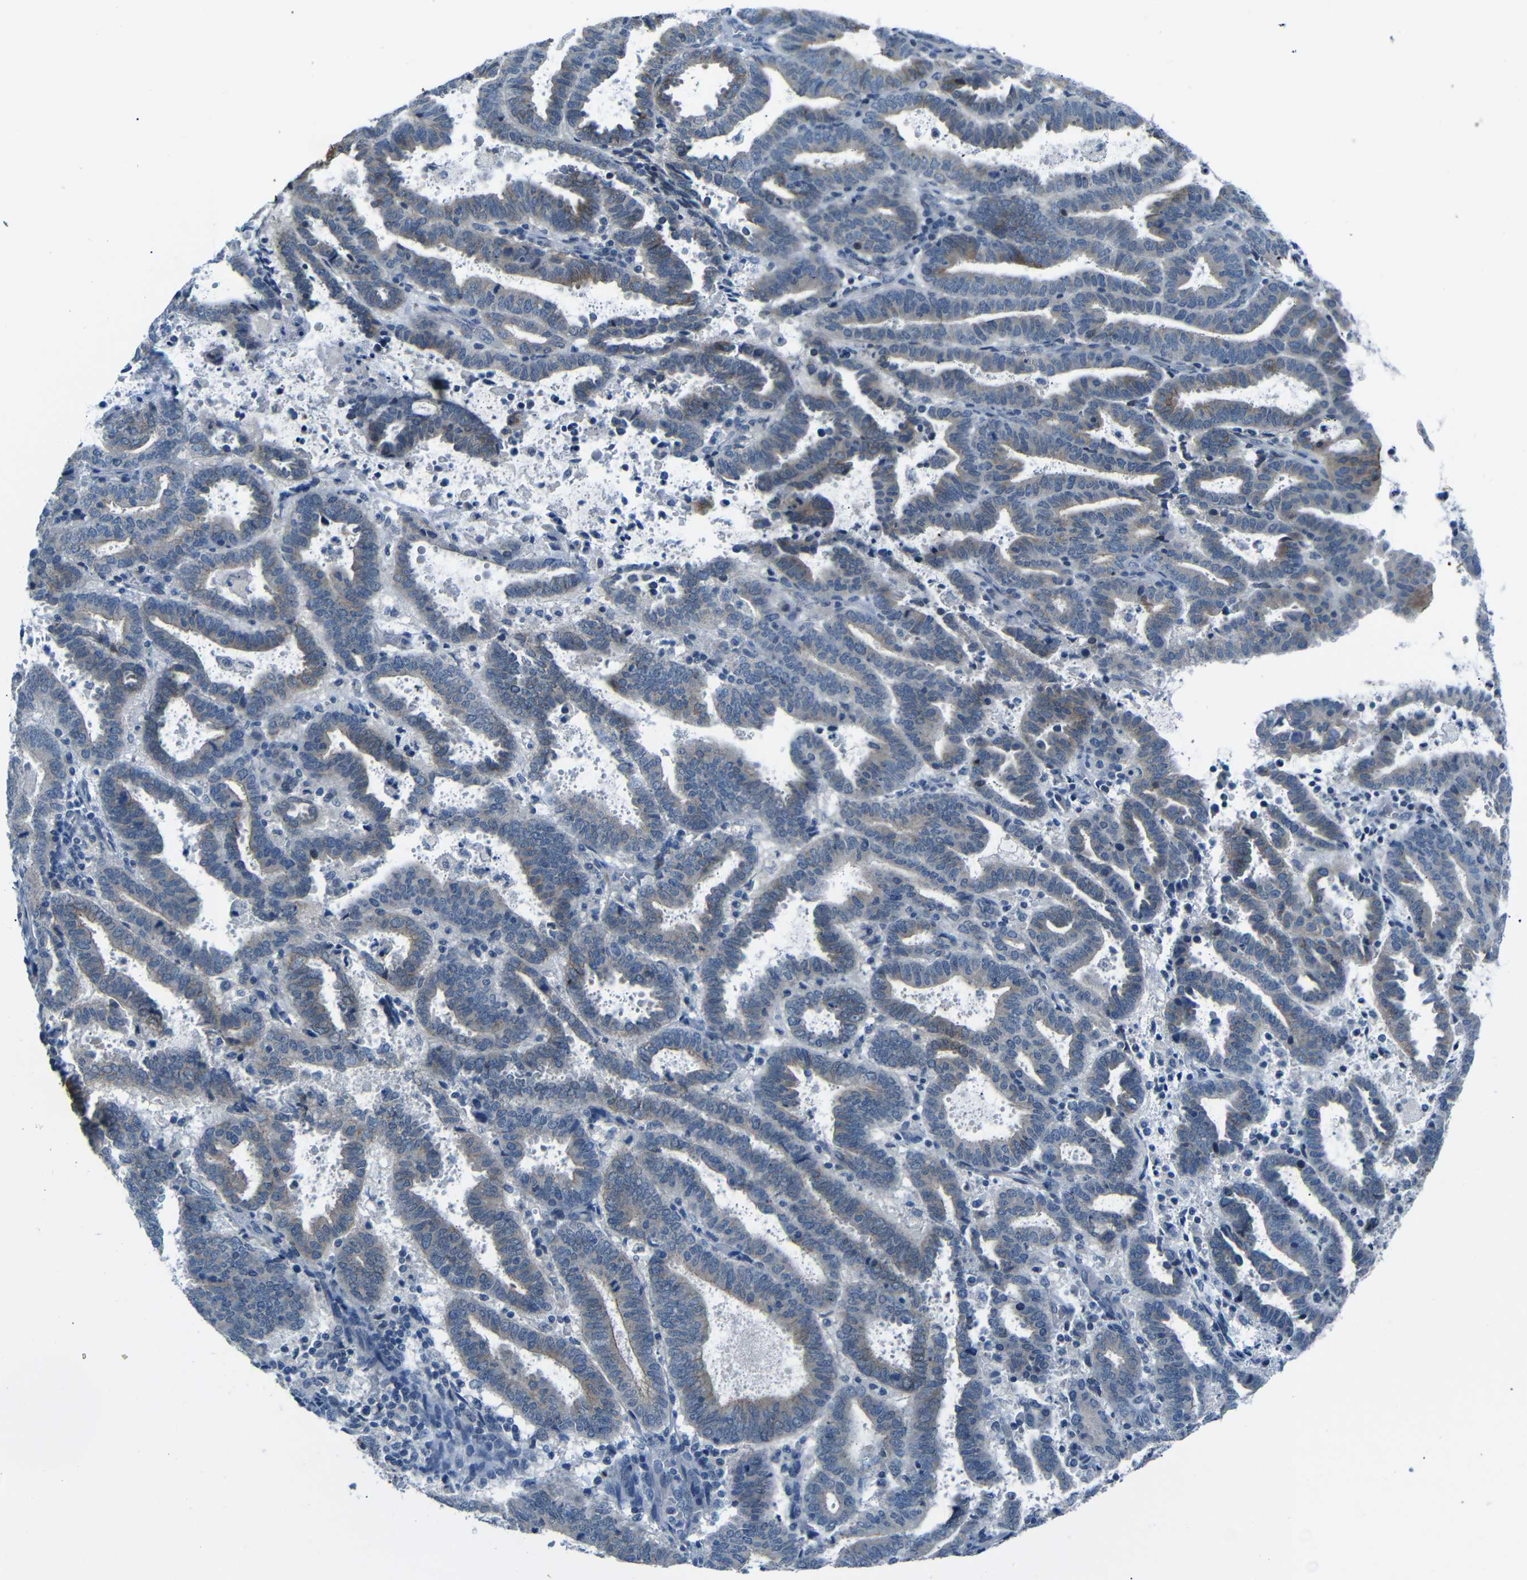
{"staining": {"intensity": "moderate", "quantity": "<25%", "location": "cytoplasmic/membranous"}, "tissue": "endometrial cancer", "cell_type": "Tumor cells", "image_type": "cancer", "snomed": [{"axis": "morphology", "description": "Adenocarcinoma, NOS"}, {"axis": "topography", "description": "Uterus"}], "caption": "A low amount of moderate cytoplasmic/membranous positivity is present in approximately <25% of tumor cells in adenocarcinoma (endometrial) tissue.", "gene": "ANK3", "patient": {"sex": "female", "age": 83}}